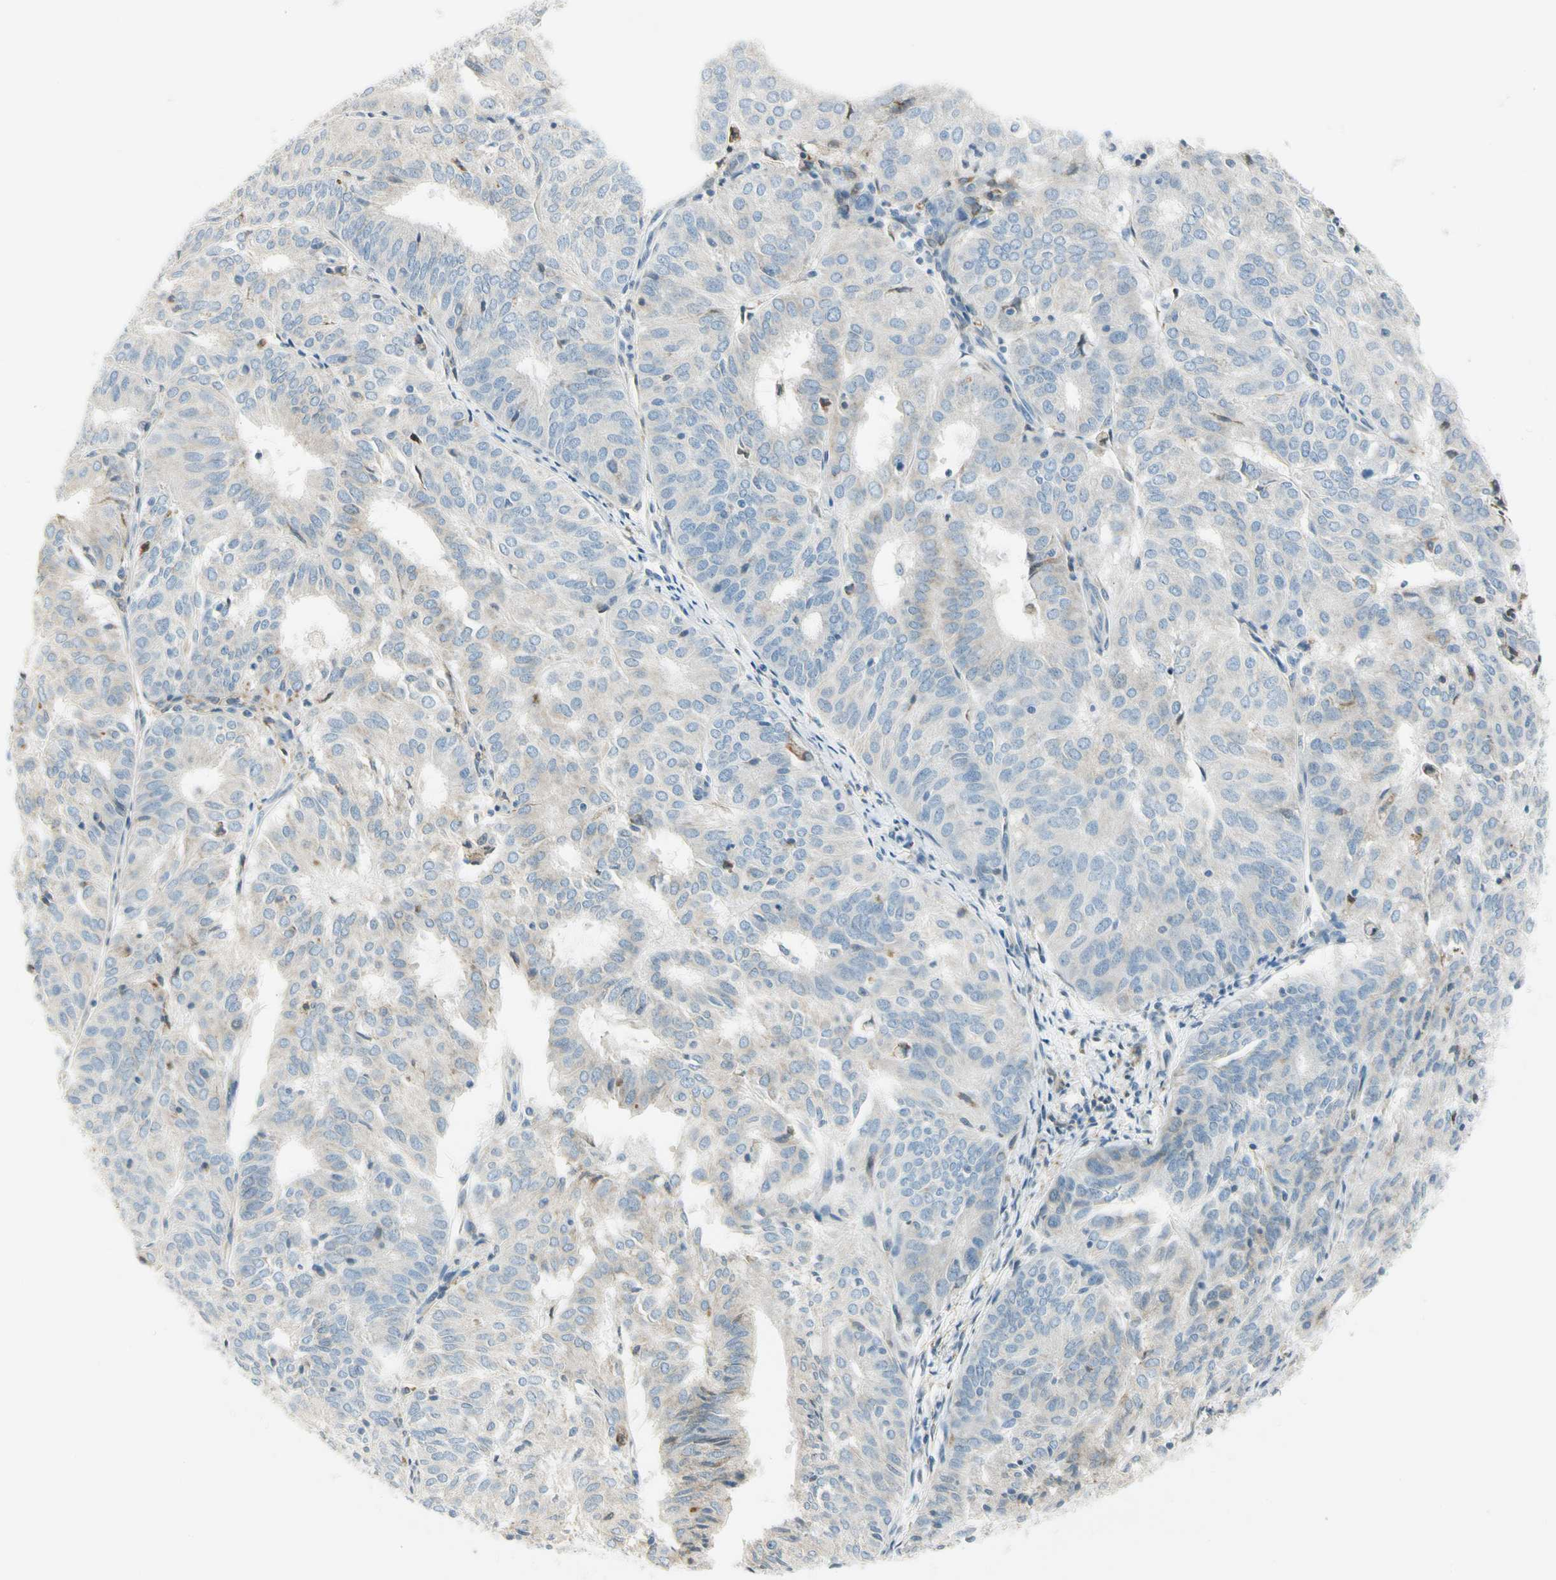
{"staining": {"intensity": "negative", "quantity": "none", "location": "none"}, "tissue": "endometrial cancer", "cell_type": "Tumor cells", "image_type": "cancer", "snomed": [{"axis": "morphology", "description": "Adenocarcinoma, NOS"}, {"axis": "topography", "description": "Uterus"}], "caption": "IHC of human adenocarcinoma (endometrial) exhibits no positivity in tumor cells.", "gene": "TNFSF11", "patient": {"sex": "female", "age": 60}}